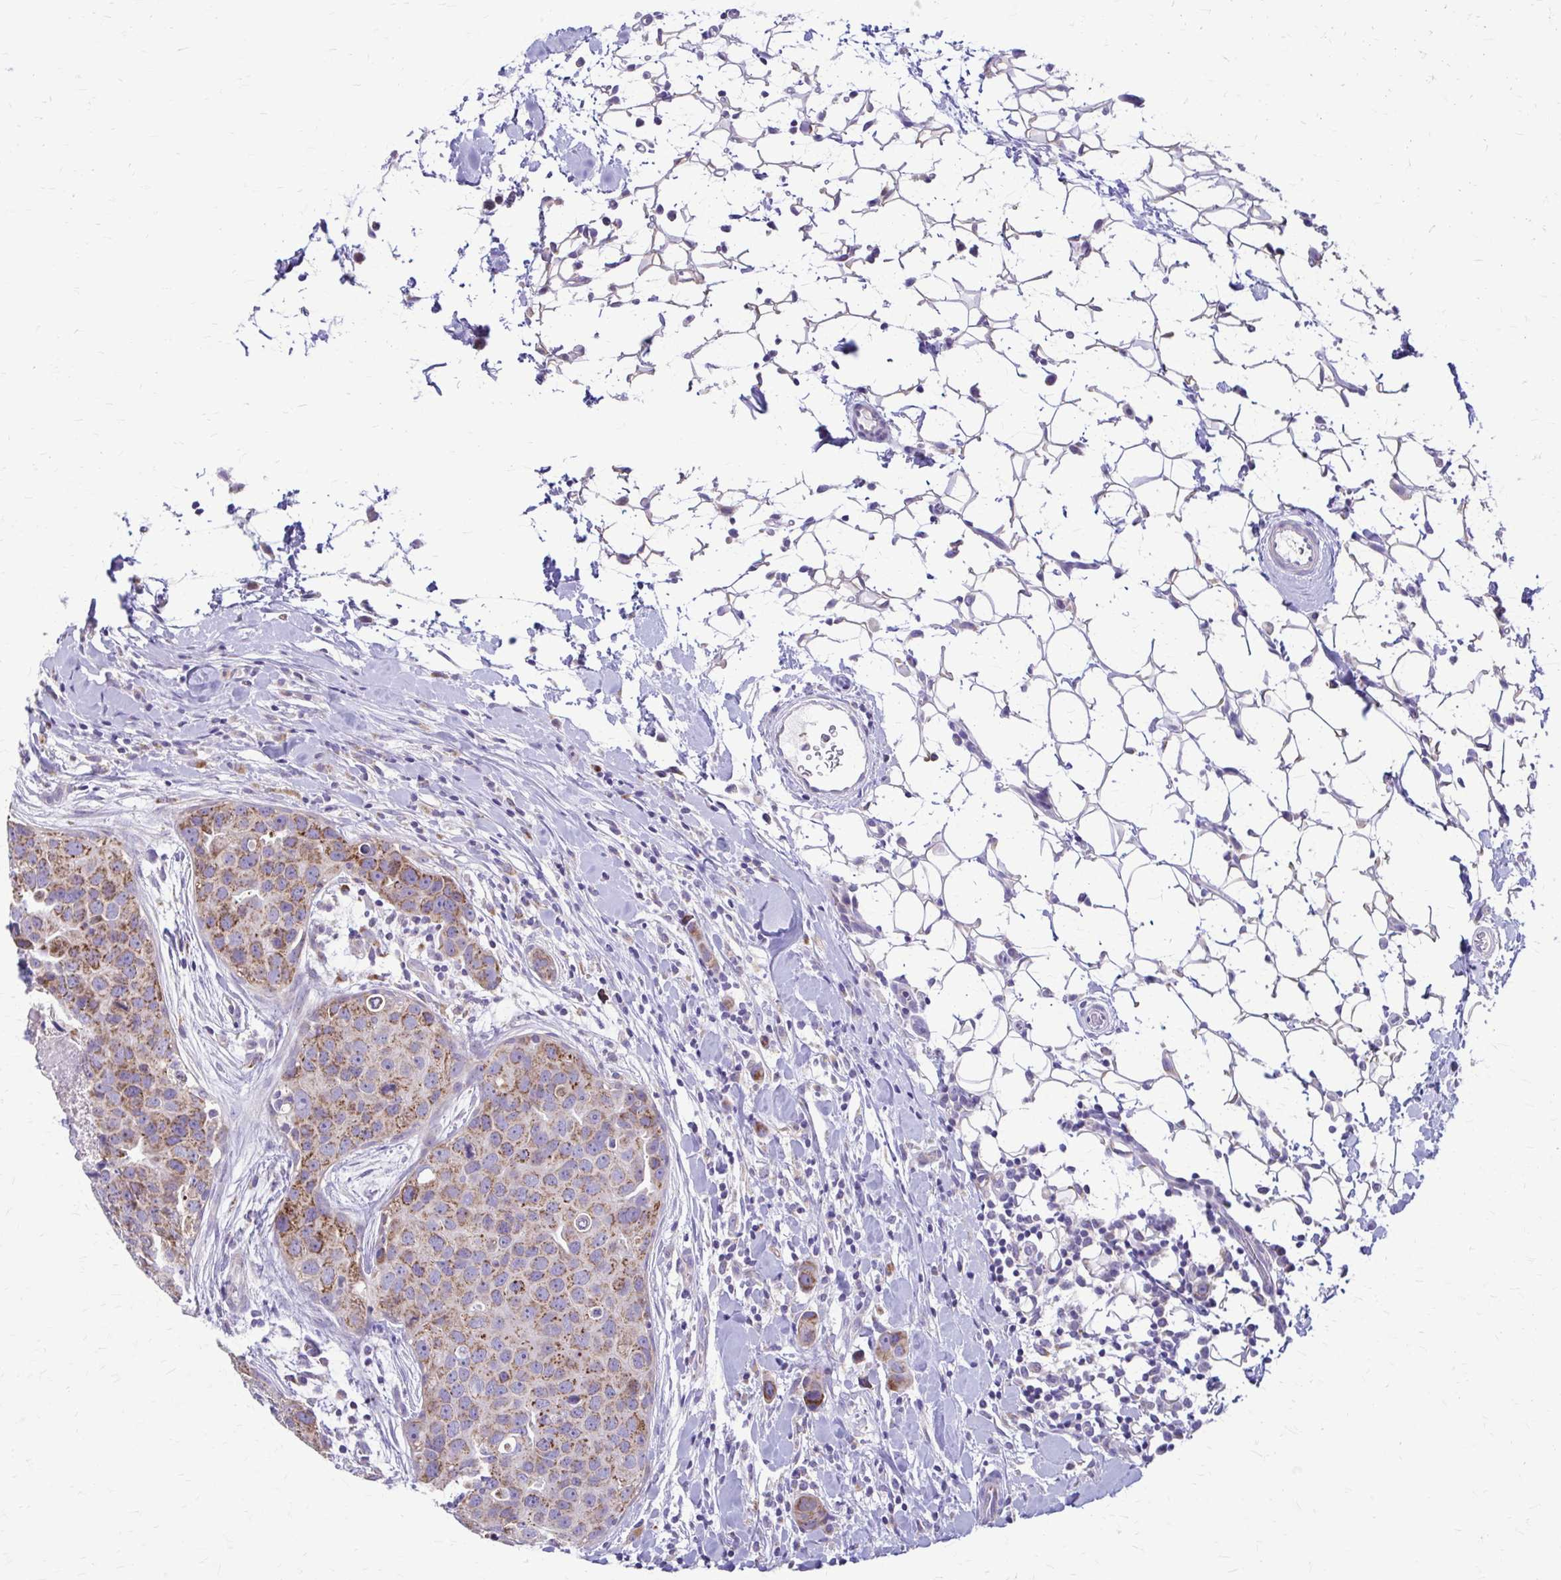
{"staining": {"intensity": "moderate", "quantity": "25%-75%", "location": "cytoplasmic/membranous"}, "tissue": "breast cancer", "cell_type": "Tumor cells", "image_type": "cancer", "snomed": [{"axis": "morphology", "description": "Duct carcinoma"}, {"axis": "topography", "description": "Breast"}], "caption": "Immunohistochemistry (DAB) staining of breast cancer displays moderate cytoplasmic/membranous protein positivity in about 25%-75% of tumor cells.", "gene": "SAMD13", "patient": {"sex": "female", "age": 24}}